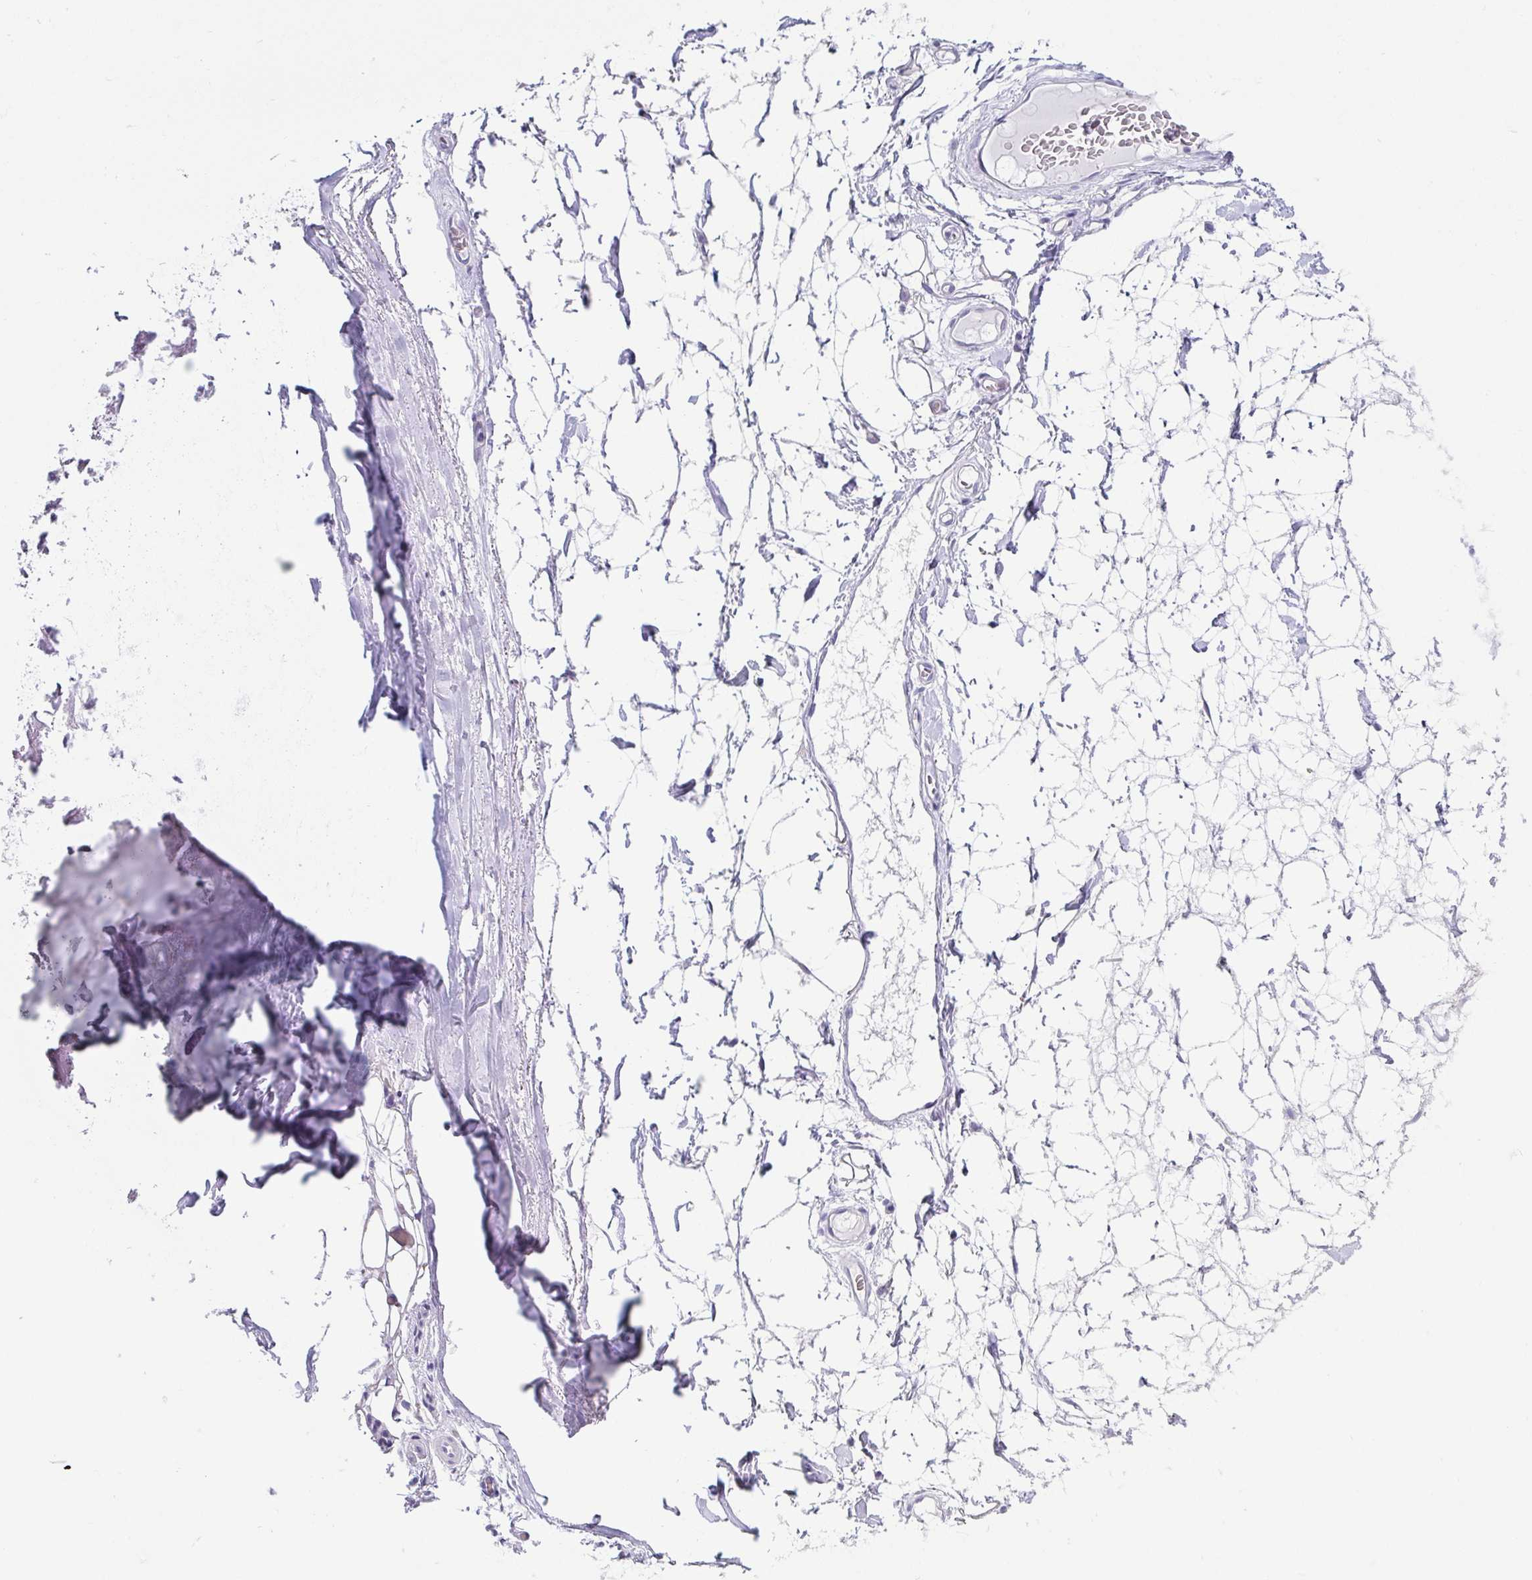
{"staining": {"intensity": "negative", "quantity": "none", "location": "none"}, "tissue": "adipose tissue", "cell_type": "Adipocytes", "image_type": "normal", "snomed": [{"axis": "morphology", "description": "Normal tissue, NOS"}, {"axis": "topography", "description": "Lymph node"}, {"axis": "topography", "description": "Cartilage tissue"}, {"axis": "topography", "description": "Nasopharynx"}], "caption": "A photomicrograph of adipose tissue stained for a protein demonstrates no brown staining in adipocytes. (DAB (3,3'-diaminobenzidine) IHC, high magnification).", "gene": "CD164L2", "patient": {"sex": "male", "age": 63}}